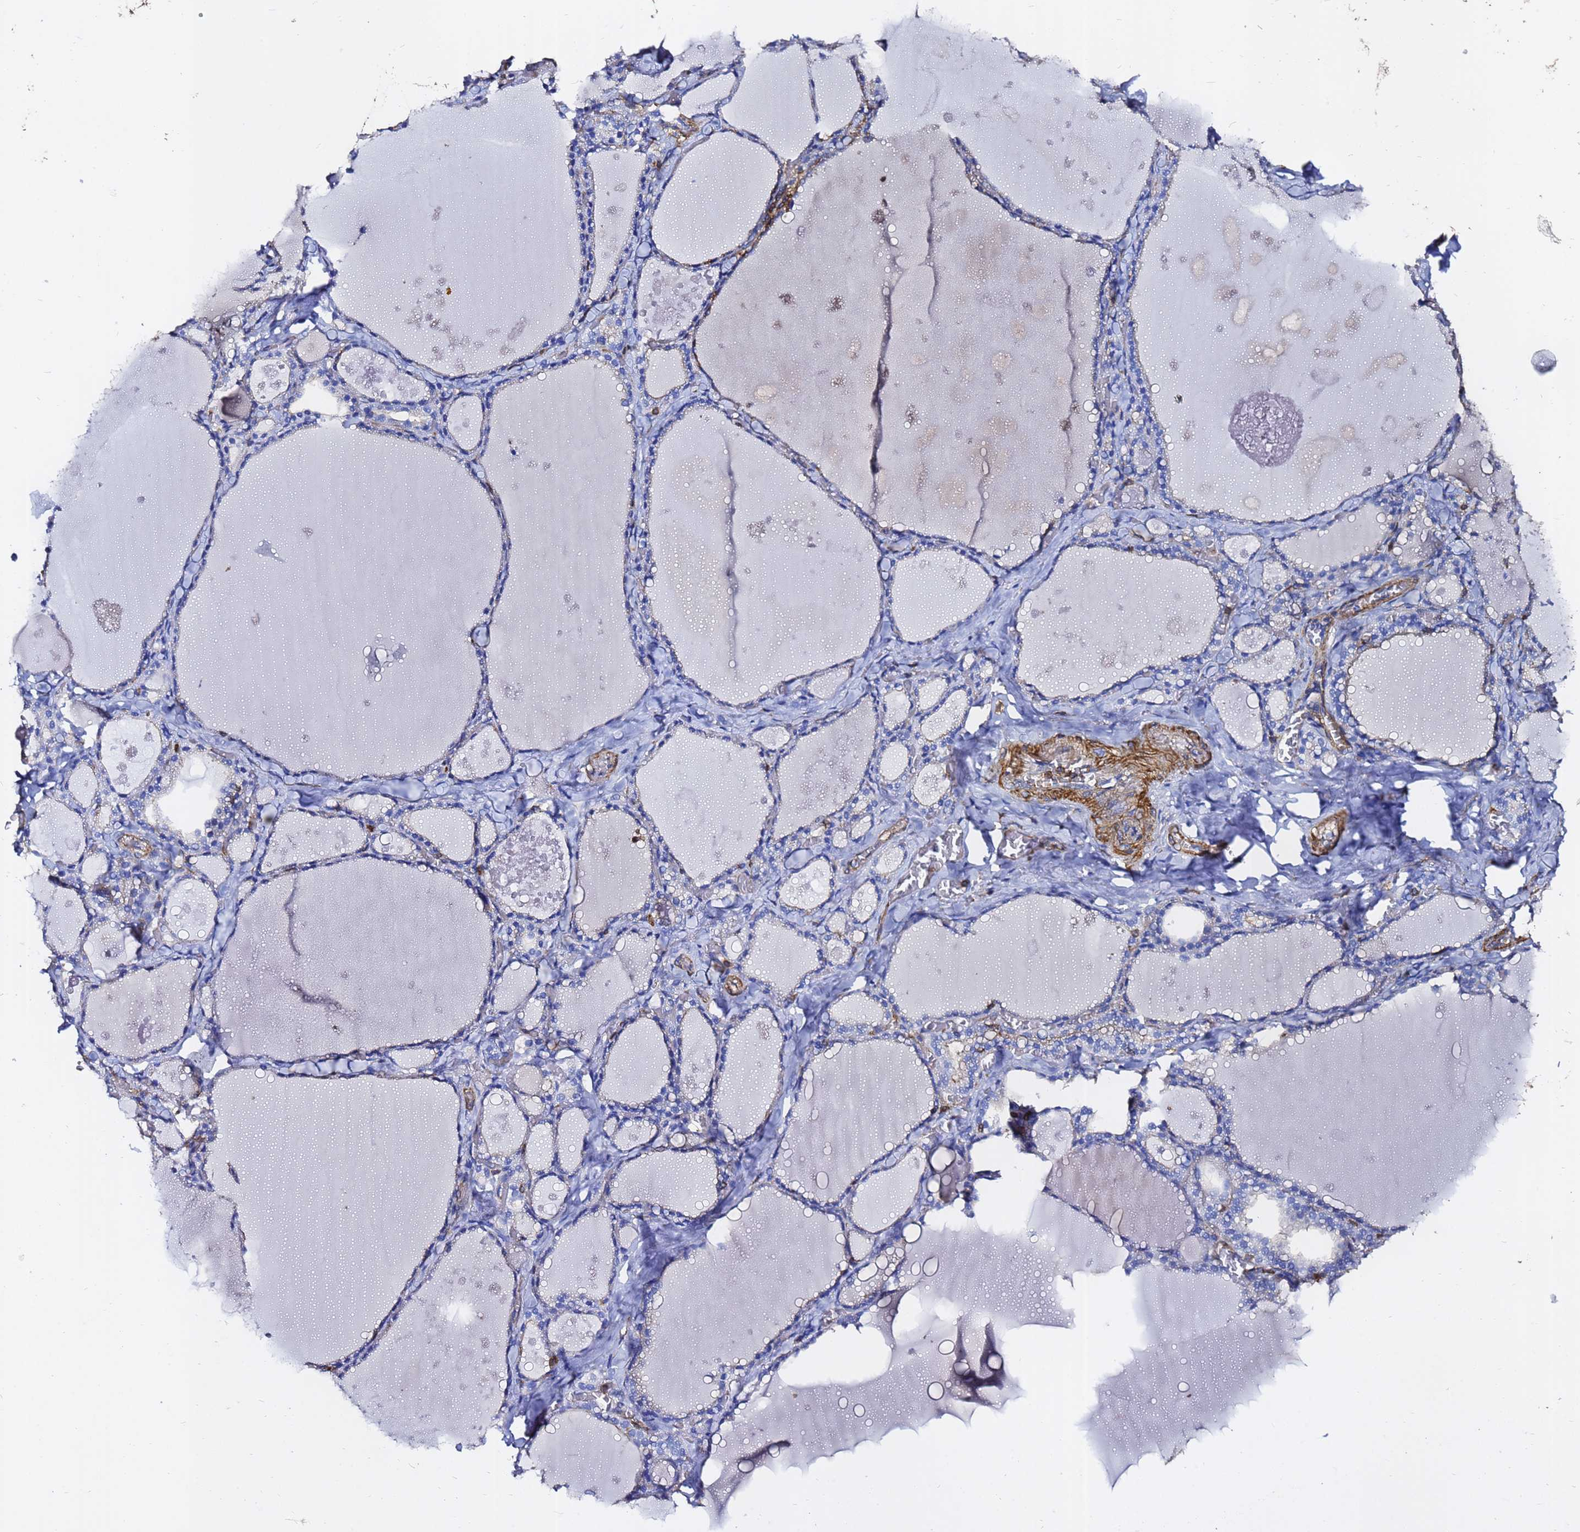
{"staining": {"intensity": "negative", "quantity": "none", "location": "none"}, "tissue": "thyroid gland", "cell_type": "Glandular cells", "image_type": "normal", "snomed": [{"axis": "morphology", "description": "Normal tissue, NOS"}, {"axis": "topography", "description": "Thyroid gland"}], "caption": "DAB (3,3'-diaminobenzidine) immunohistochemical staining of benign thyroid gland shows no significant positivity in glandular cells. (DAB IHC, high magnification).", "gene": "ACTA1", "patient": {"sex": "male", "age": 56}}